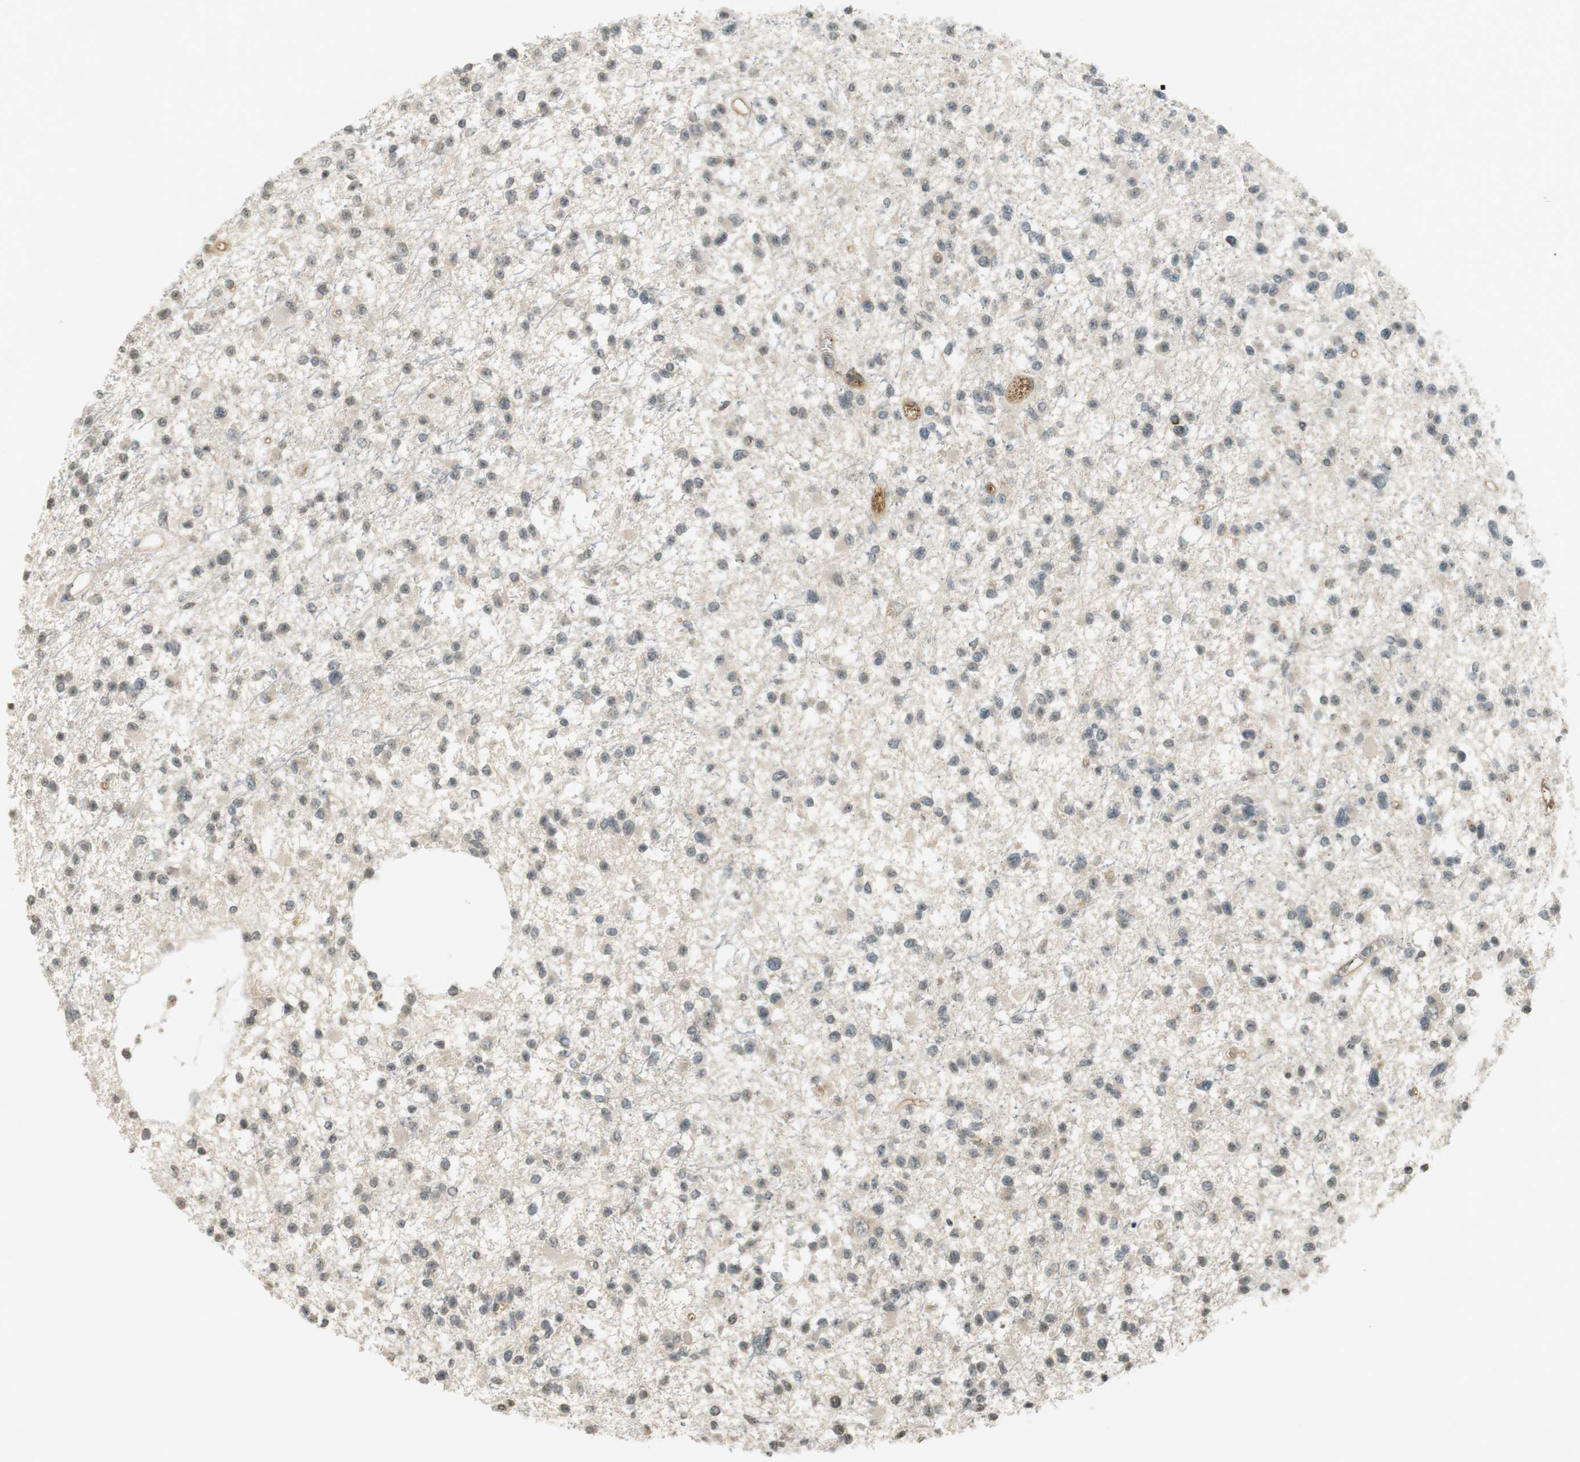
{"staining": {"intensity": "weak", "quantity": "<25%", "location": "nuclear"}, "tissue": "glioma", "cell_type": "Tumor cells", "image_type": "cancer", "snomed": [{"axis": "morphology", "description": "Glioma, malignant, Low grade"}, {"axis": "topography", "description": "Brain"}], "caption": "Micrograph shows no protein staining in tumor cells of malignant glioma (low-grade) tissue. The staining is performed using DAB brown chromogen with nuclei counter-stained in using hematoxylin.", "gene": "SRR", "patient": {"sex": "female", "age": 22}}